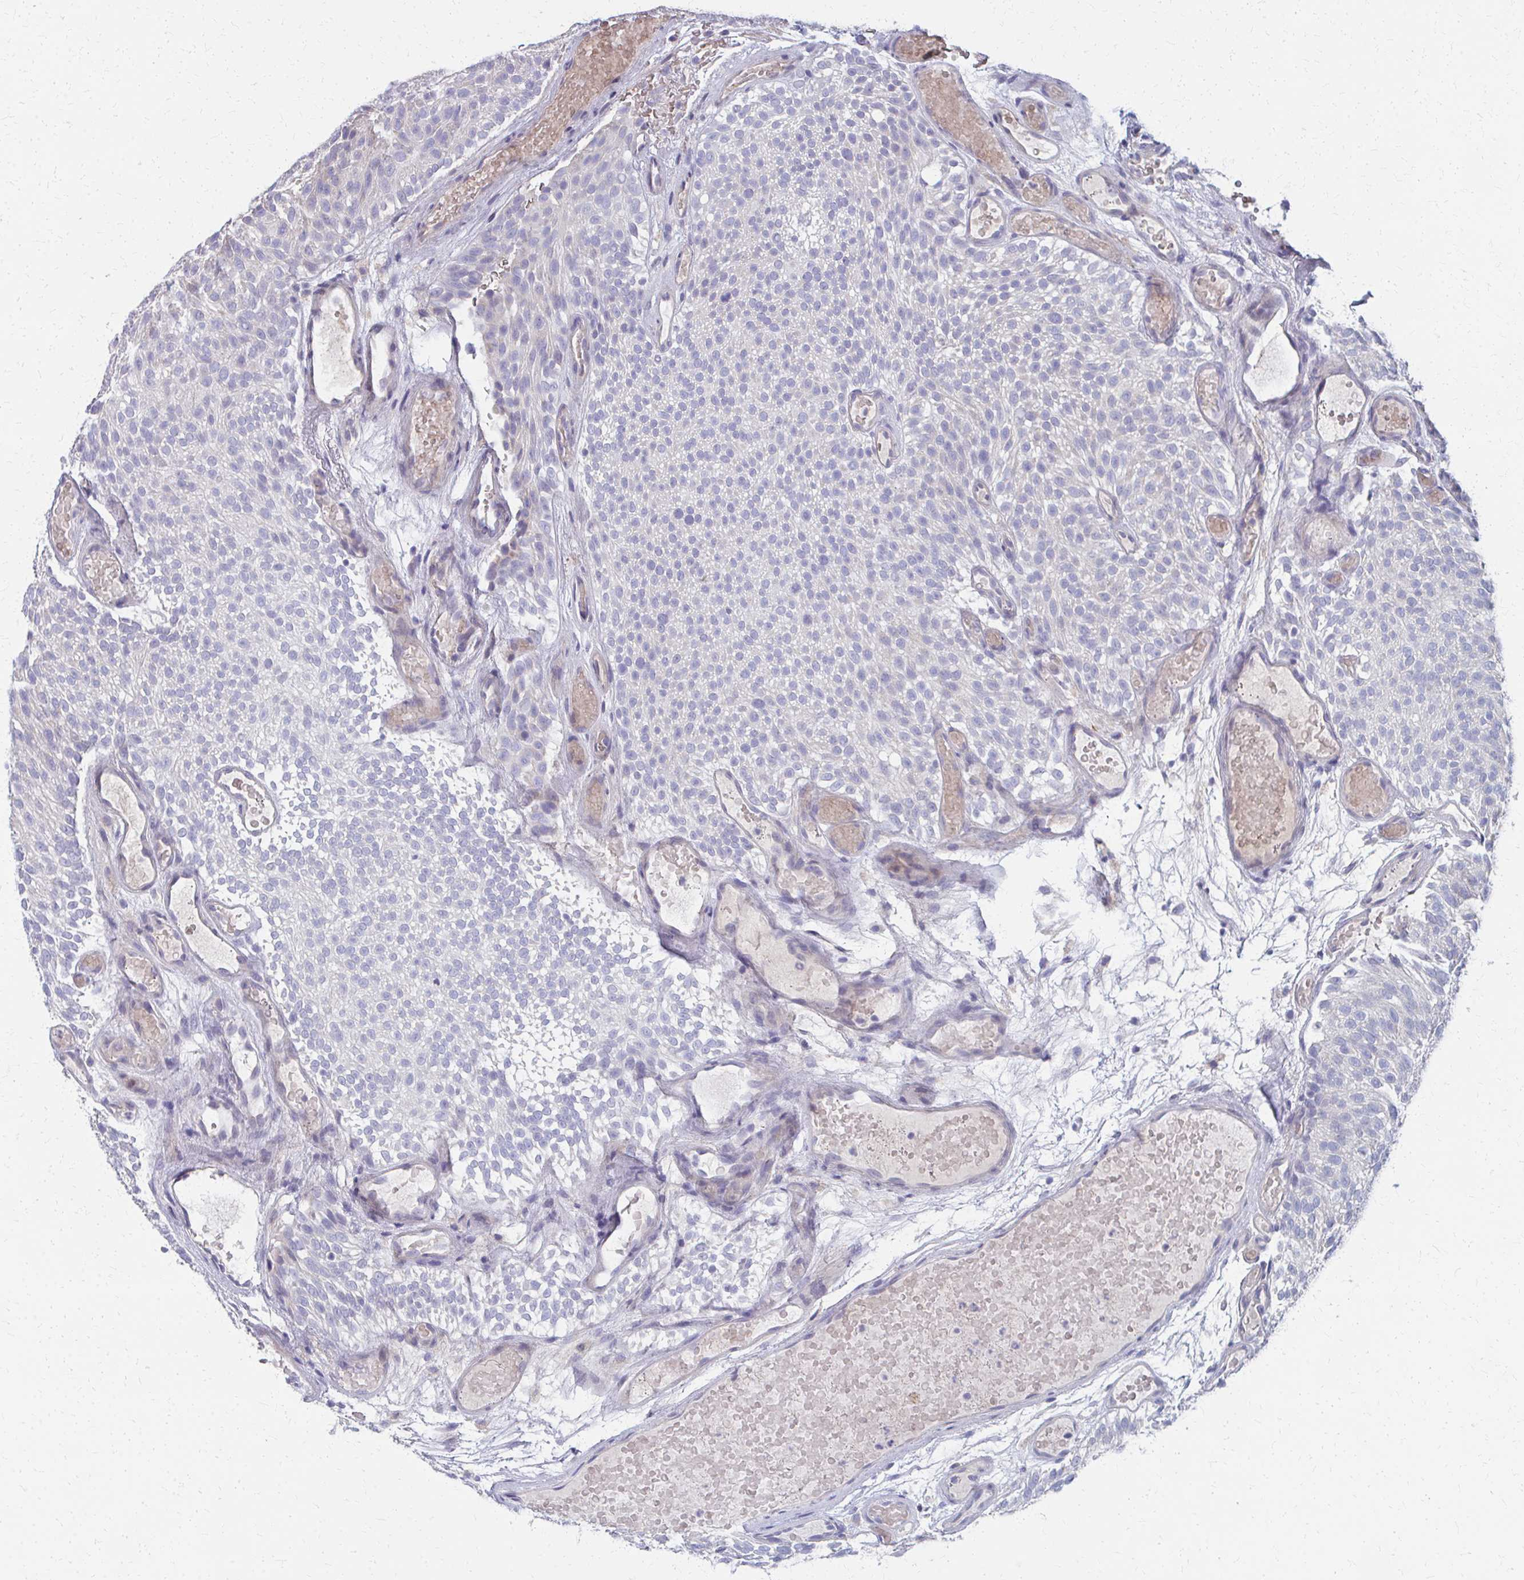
{"staining": {"intensity": "negative", "quantity": "none", "location": "none"}, "tissue": "urothelial cancer", "cell_type": "Tumor cells", "image_type": "cancer", "snomed": [{"axis": "morphology", "description": "Urothelial carcinoma, Low grade"}, {"axis": "topography", "description": "Urinary bladder"}], "caption": "DAB (3,3'-diaminobenzidine) immunohistochemical staining of human urothelial cancer shows no significant staining in tumor cells. (DAB IHC visualized using brightfield microscopy, high magnification).", "gene": "MS4A2", "patient": {"sex": "male", "age": 78}}